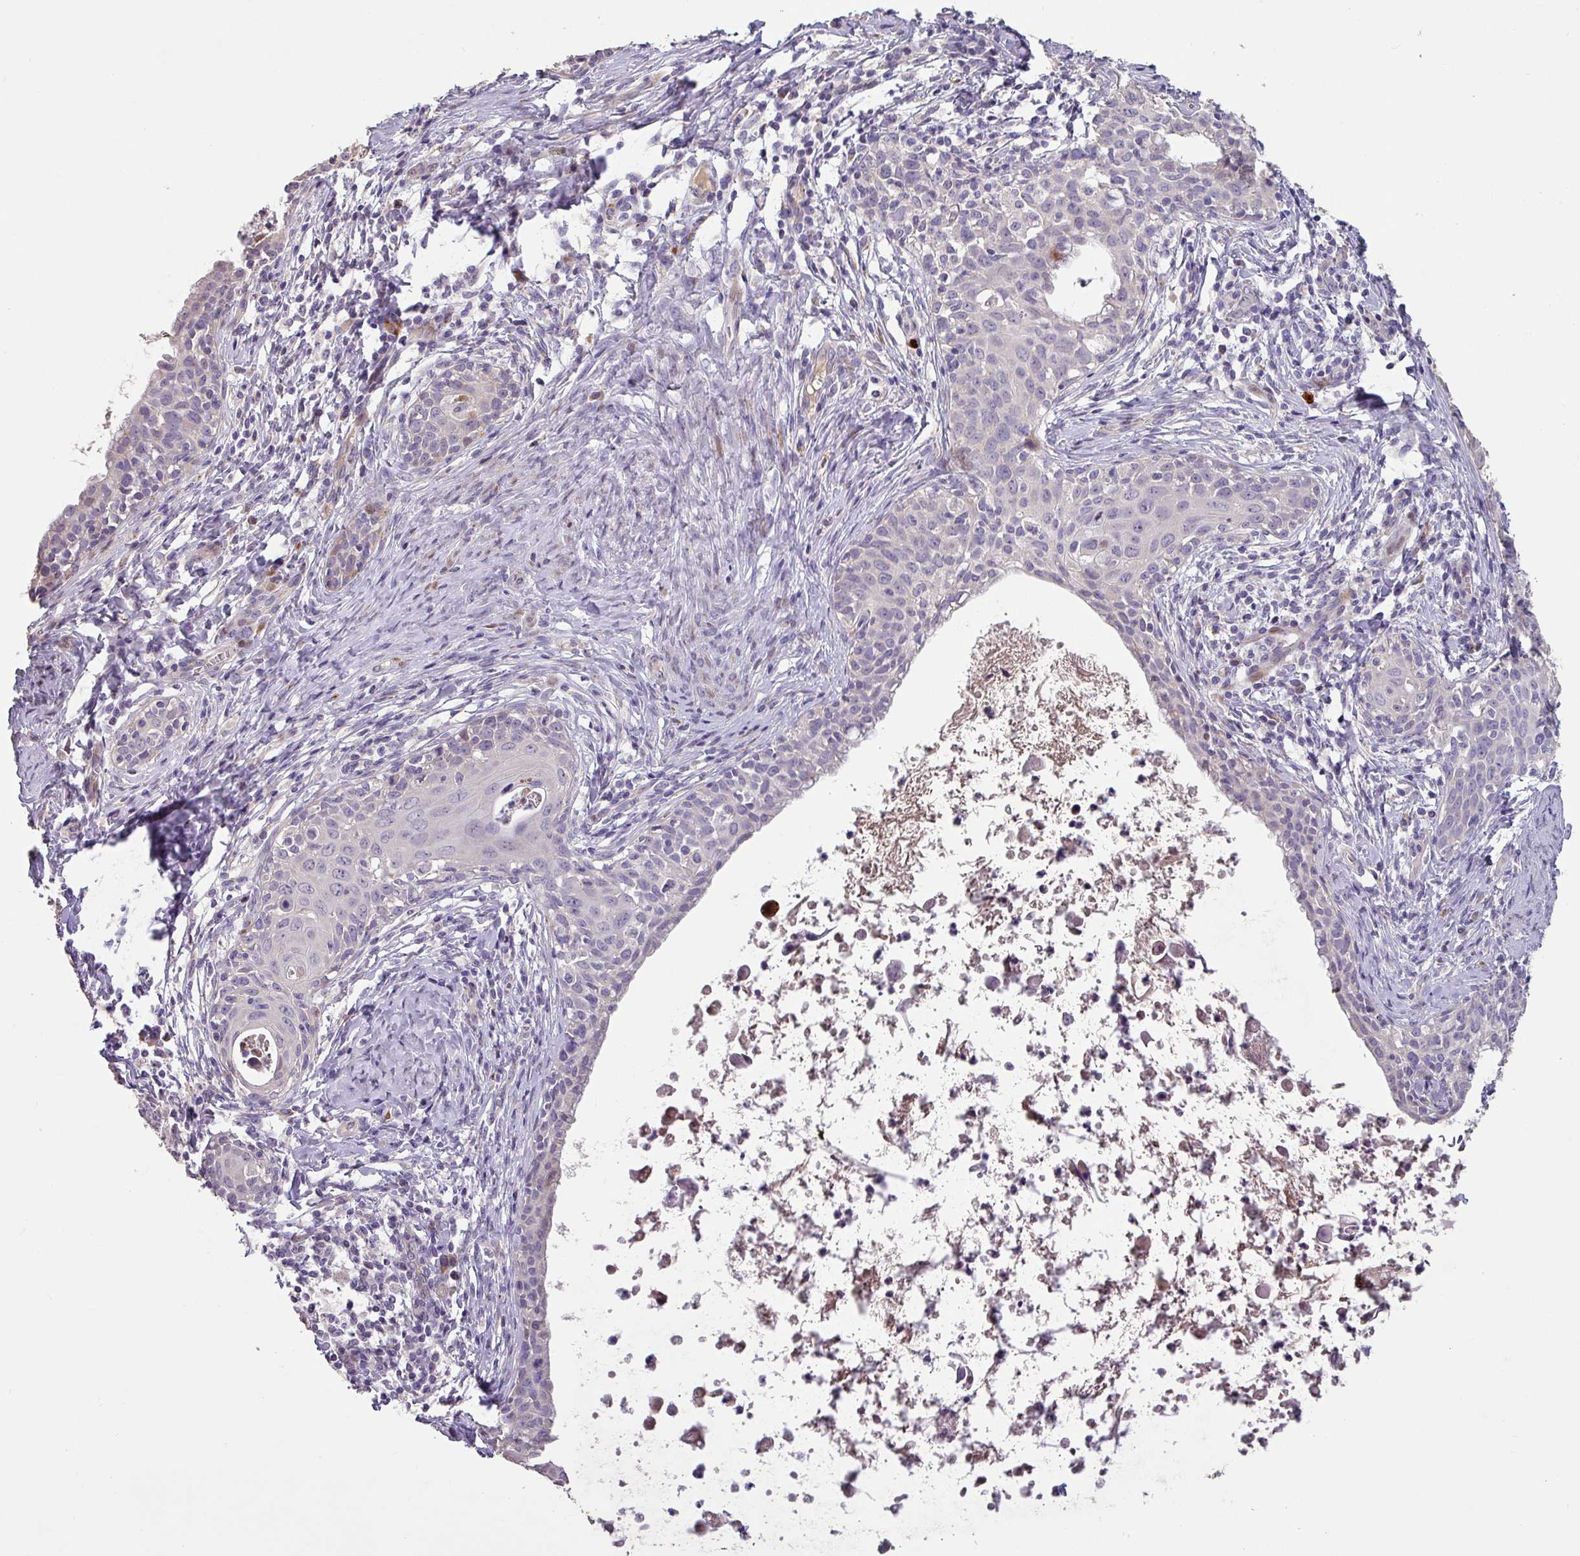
{"staining": {"intensity": "negative", "quantity": "none", "location": "none"}, "tissue": "cervical cancer", "cell_type": "Tumor cells", "image_type": "cancer", "snomed": [{"axis": "morphology", "description": "Squamous cell carcinoma, NOS"}, {"axis": "topography", "description": "Cervix"}], "caption": "Immunohistochemistry micrograph of neoplastic tissue: human cervical cancer stained with DAB exhibits no significant protein expression in tumor cells. Brightfield microscopy of IHC stained with DAB (brown) and hematoxylin (blue), captured at high magnification.", "gene": "KLHL3", "patient": {"sex": "female", "age": 52}}